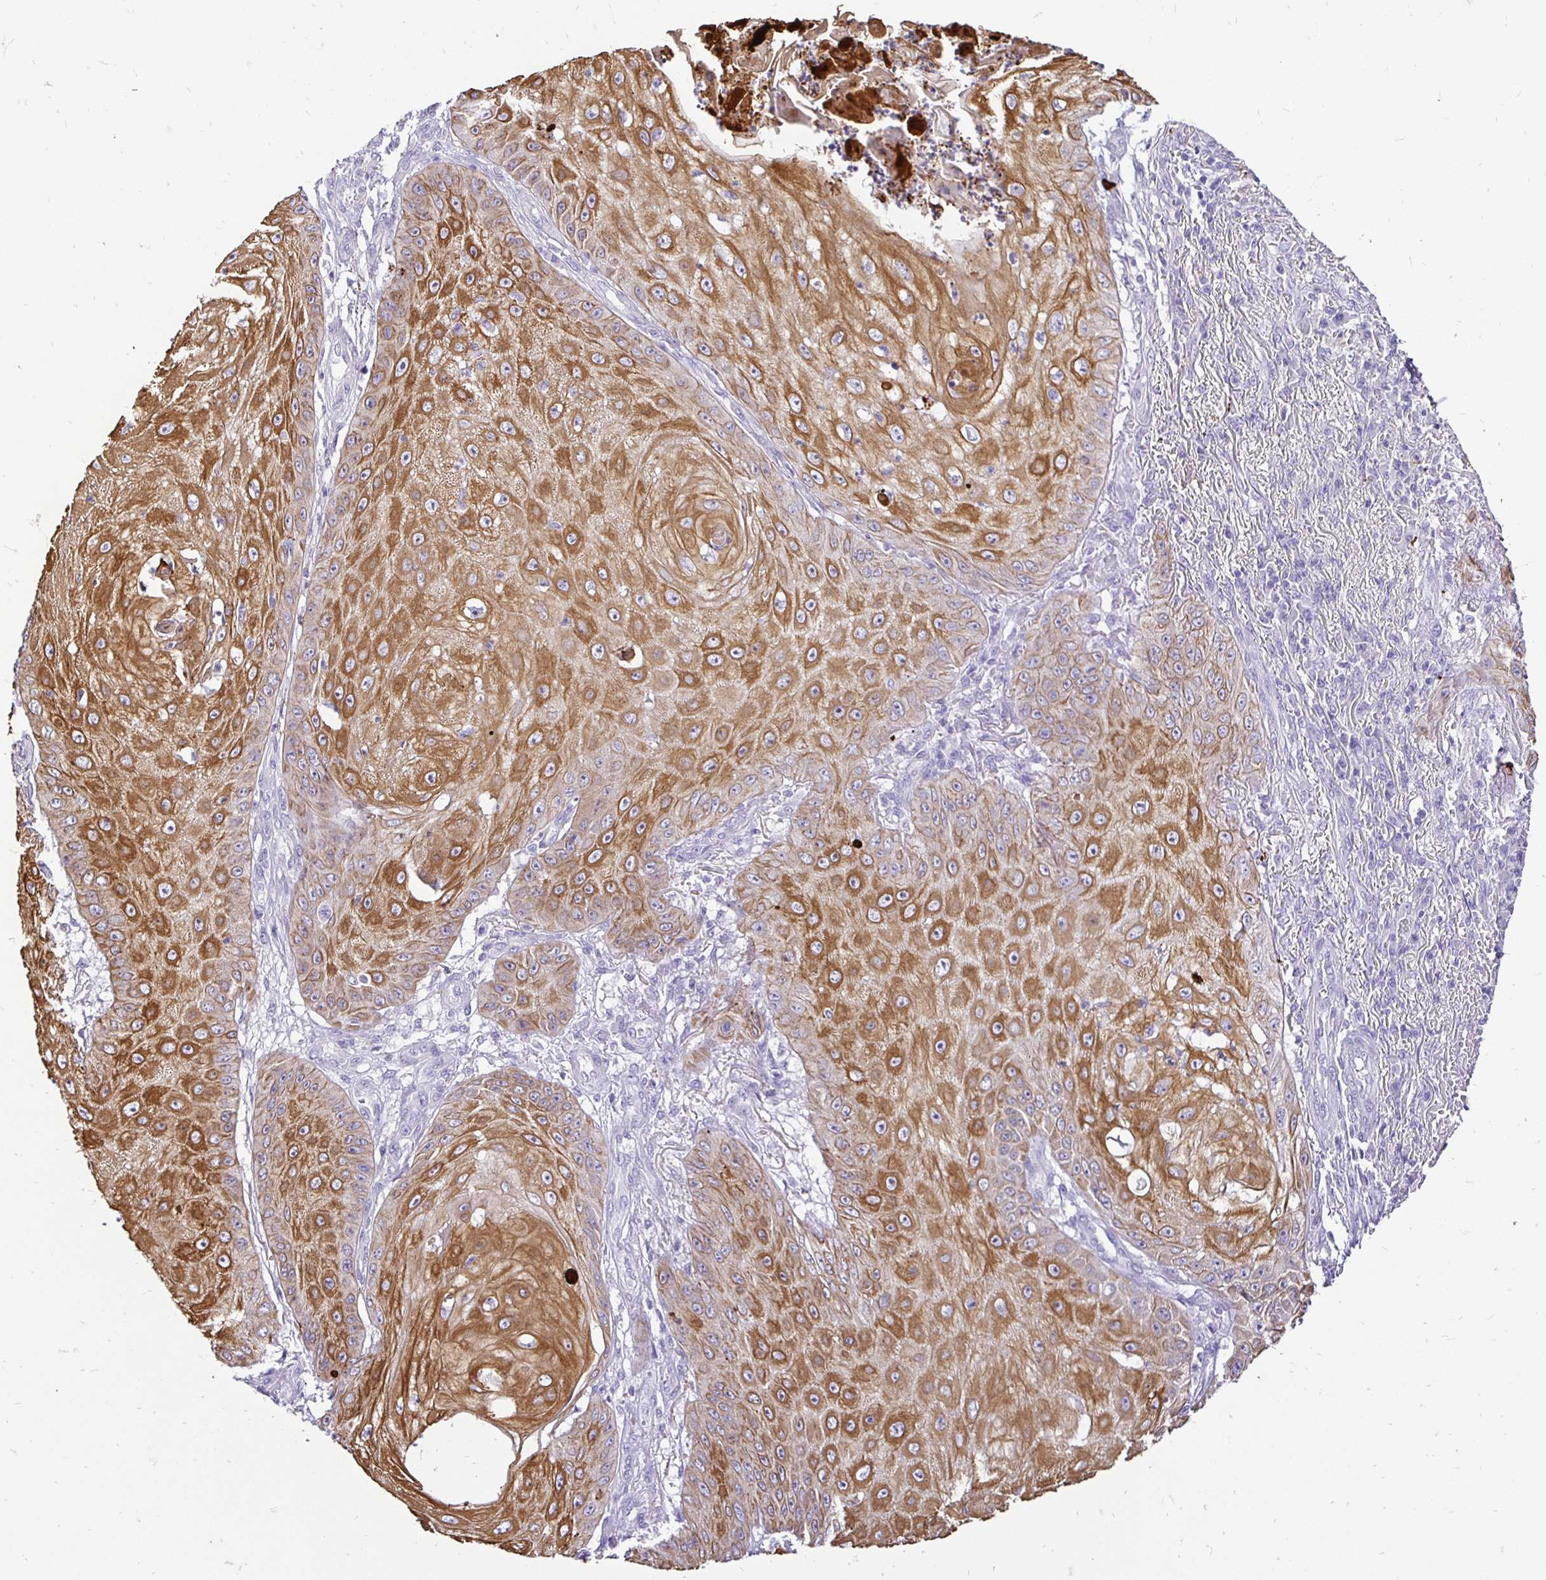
{"staining": {"intensity": "moderate", "quantity": ">75%", "location": "cytoplasmic/membranous"}, "tissue": "skin cancer", "cell_type": "Tumor cells", "image_type": "cancer", "snomed": [{"axis": "morphology", "description": "Squamous cell carcinoma, NOS"}, {"axis": "topography", "description": "Skin"}], "caption": "The immunohistochemical stain highlights moderate cytoplasmic/membranous expression in tumor cells of skin cancer (squamous cell carcinoma) tissue. (brown staining indicates protein expression, while blue staining denotes nuclei).", "gene": "TAF1D", "patient": {"sex": "male", "age": 70}}